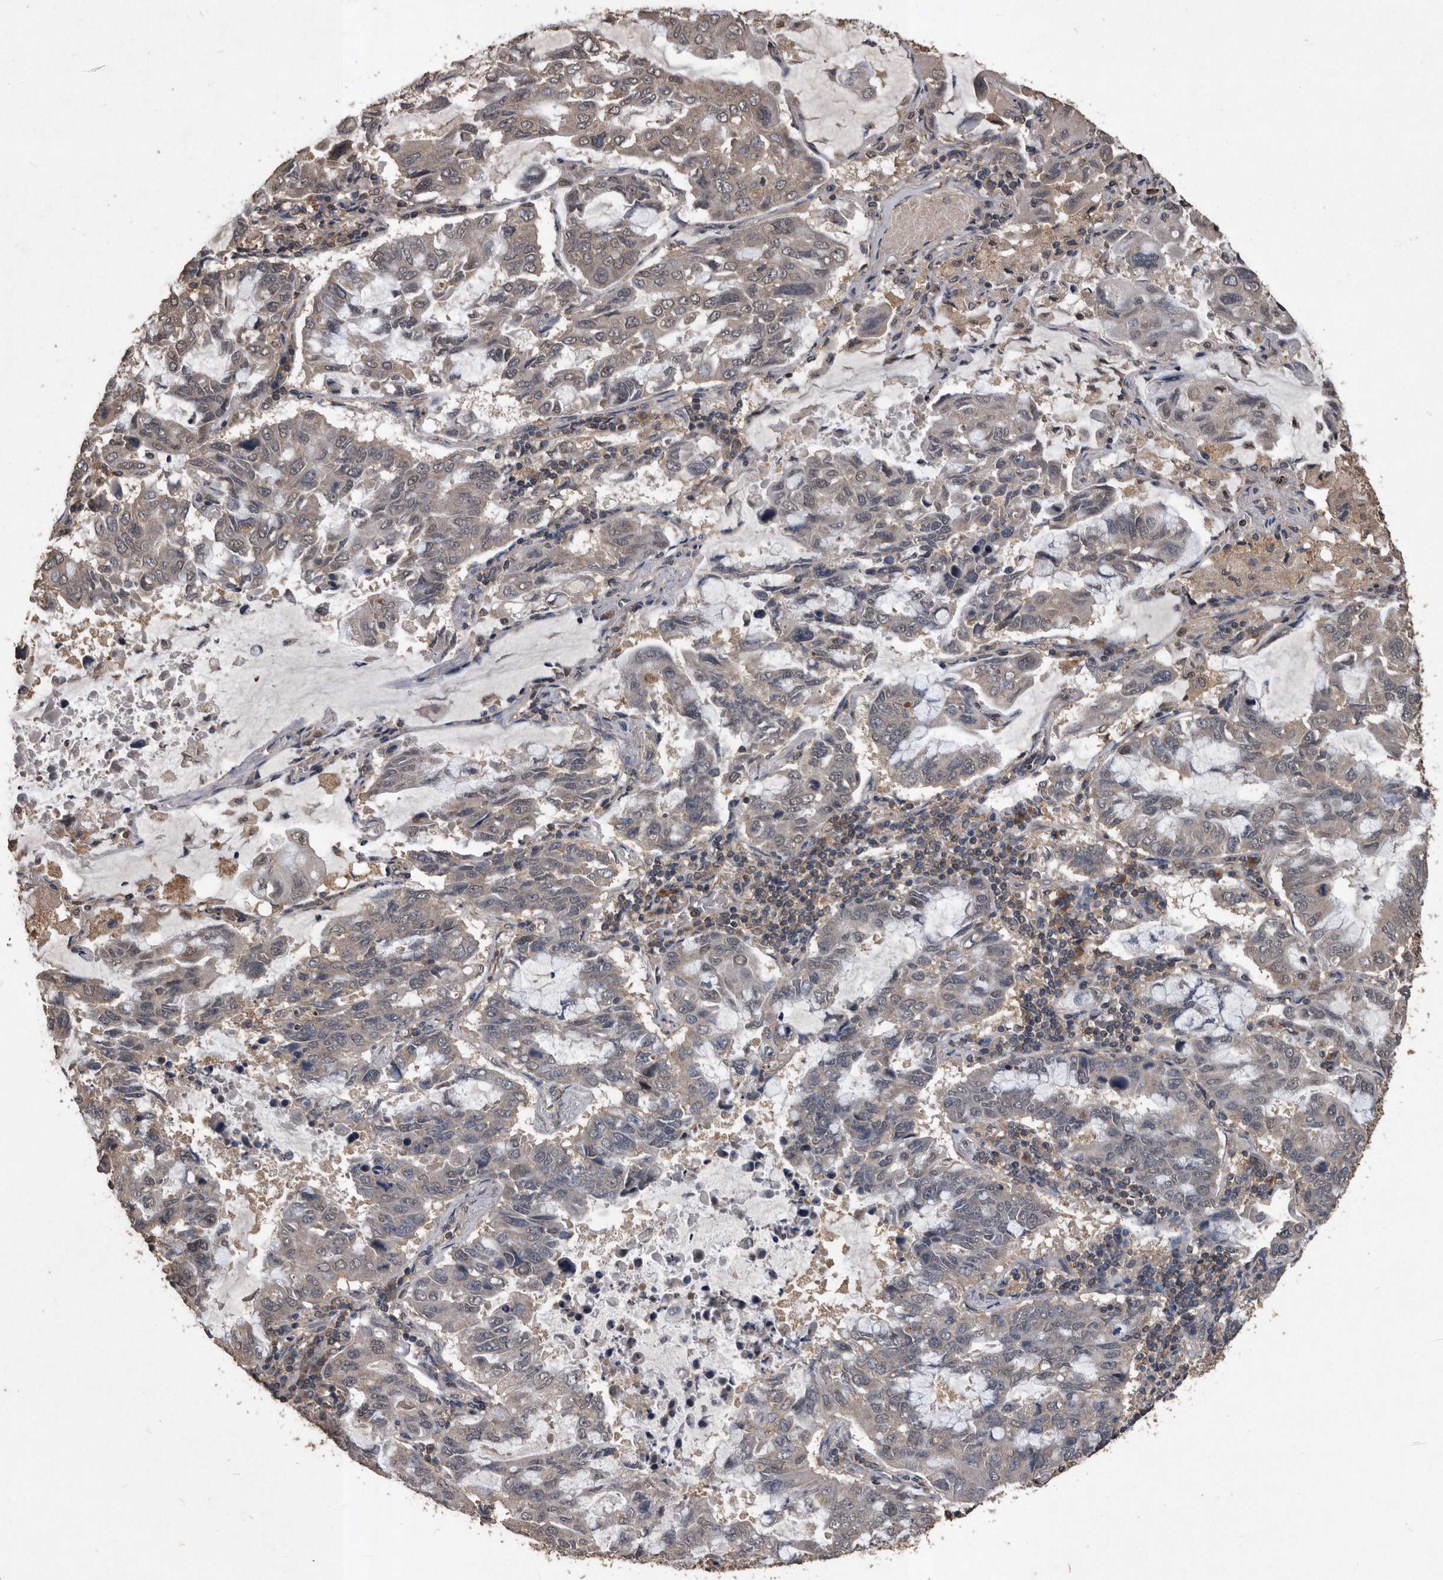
{"staining": {"intensity": "weak", "quantity": "<25%", "location": "cytoplasmic/membranous"}, "tissue": "lung cancer", "cell_type": "Tumor cells", "image_type": "cancer", "snomed": [{"axis": "morphology", "description": "Adenocarcinoma, NOS"}, {"axis": "topography", "description": "Lung"}], "caption": "Lung cancer (adenocarcinoma) was stained to show a protein in brown. There is no significant expression in tumor cells. Nuclei are stained in blue.", "gene": "NRBP1", "patient": {"sex": "male", "age": 64}}